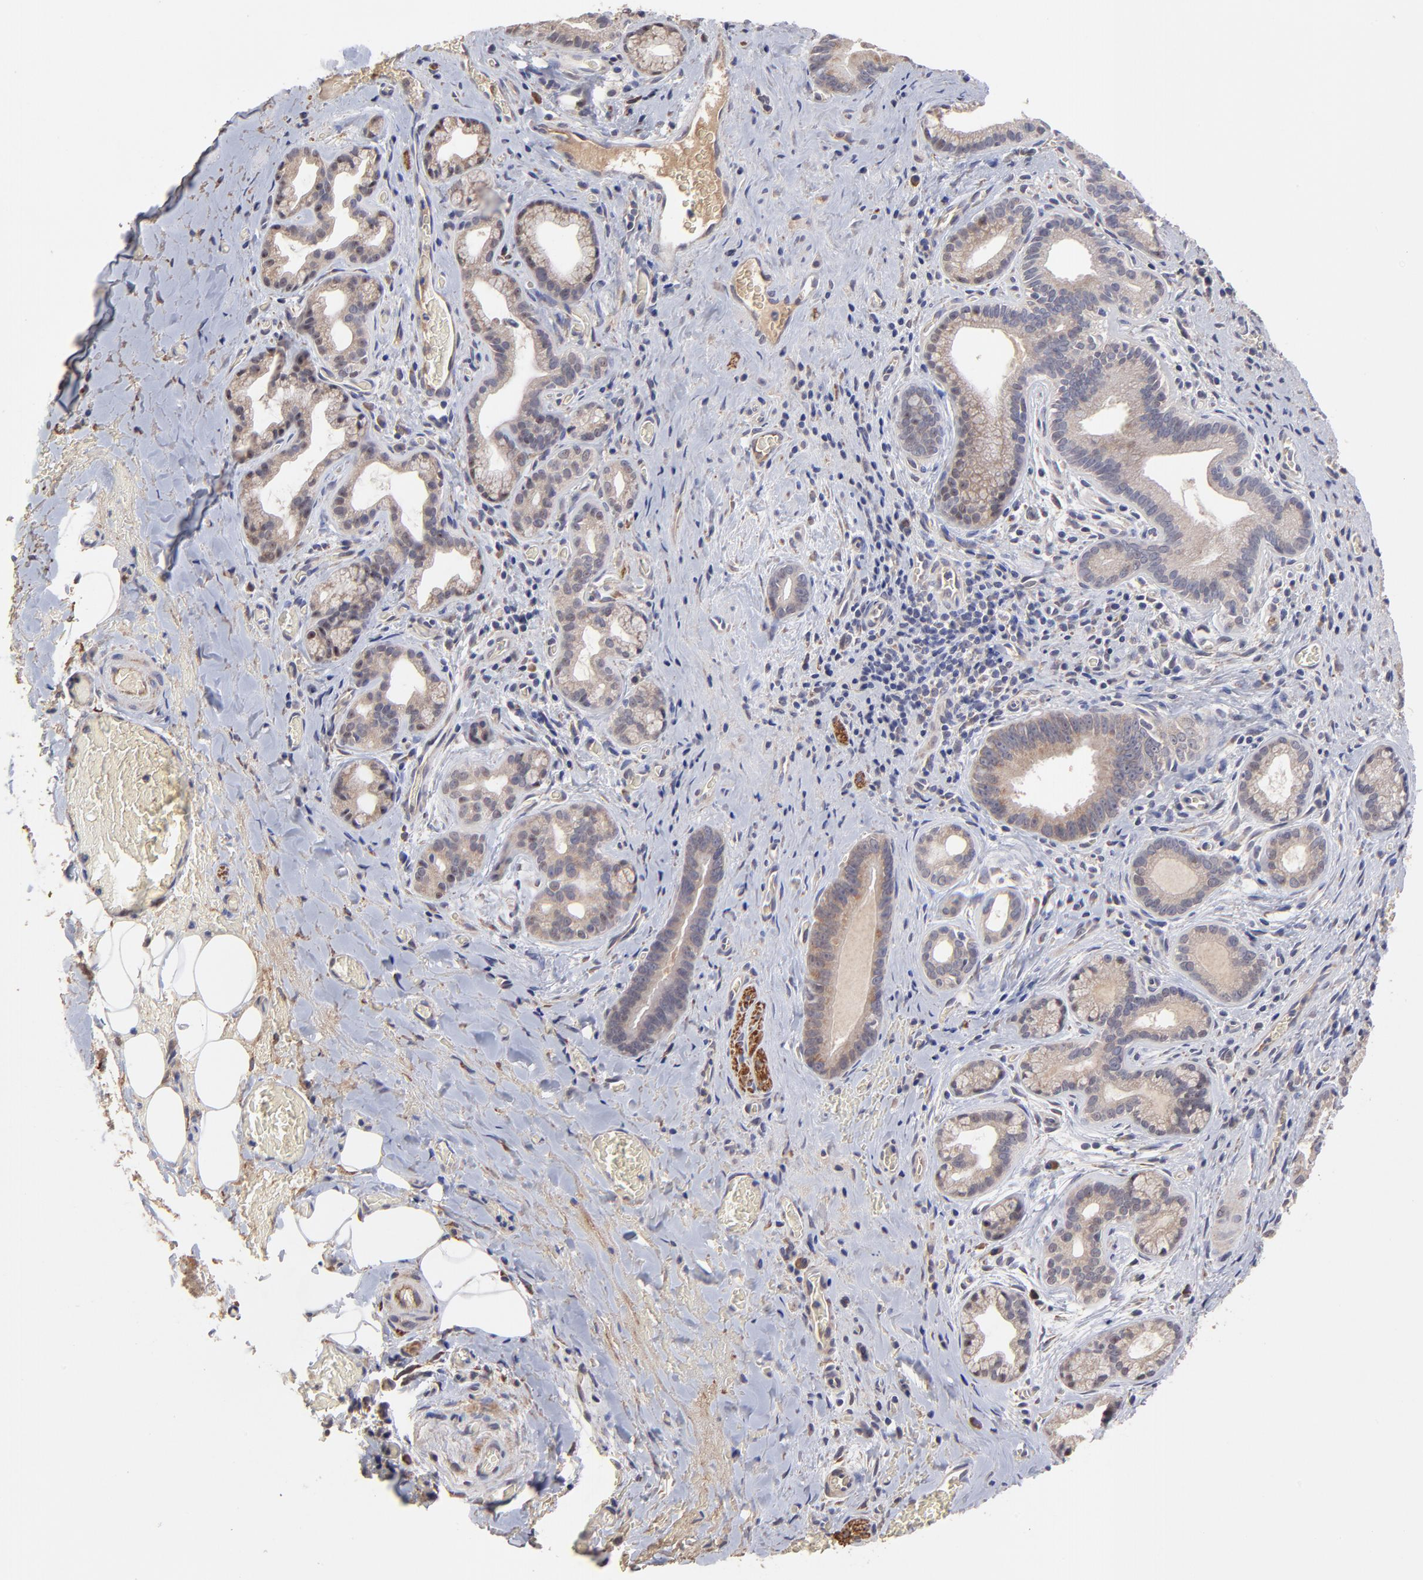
{"staining": {"intensity": "weak", "quantity": ">75%", "location": "cytoplasmic/membranous"}, "tissue": "liver cancer", "cell_type": "Tumor cells", "image_type": "cancer", "snomed": [{"axis": "morphology", "description": "Cholangiocarcinoma"}, {"axis": "topography", "description": "Liver"}], "caption": "A brown stain shows weak cytoplasmic/membranous positivity of a protein in cholangiocarcinoma (liver) tumor cells.", "gene": "CHL1", "patient": {"sex": "female", "age": 55}}